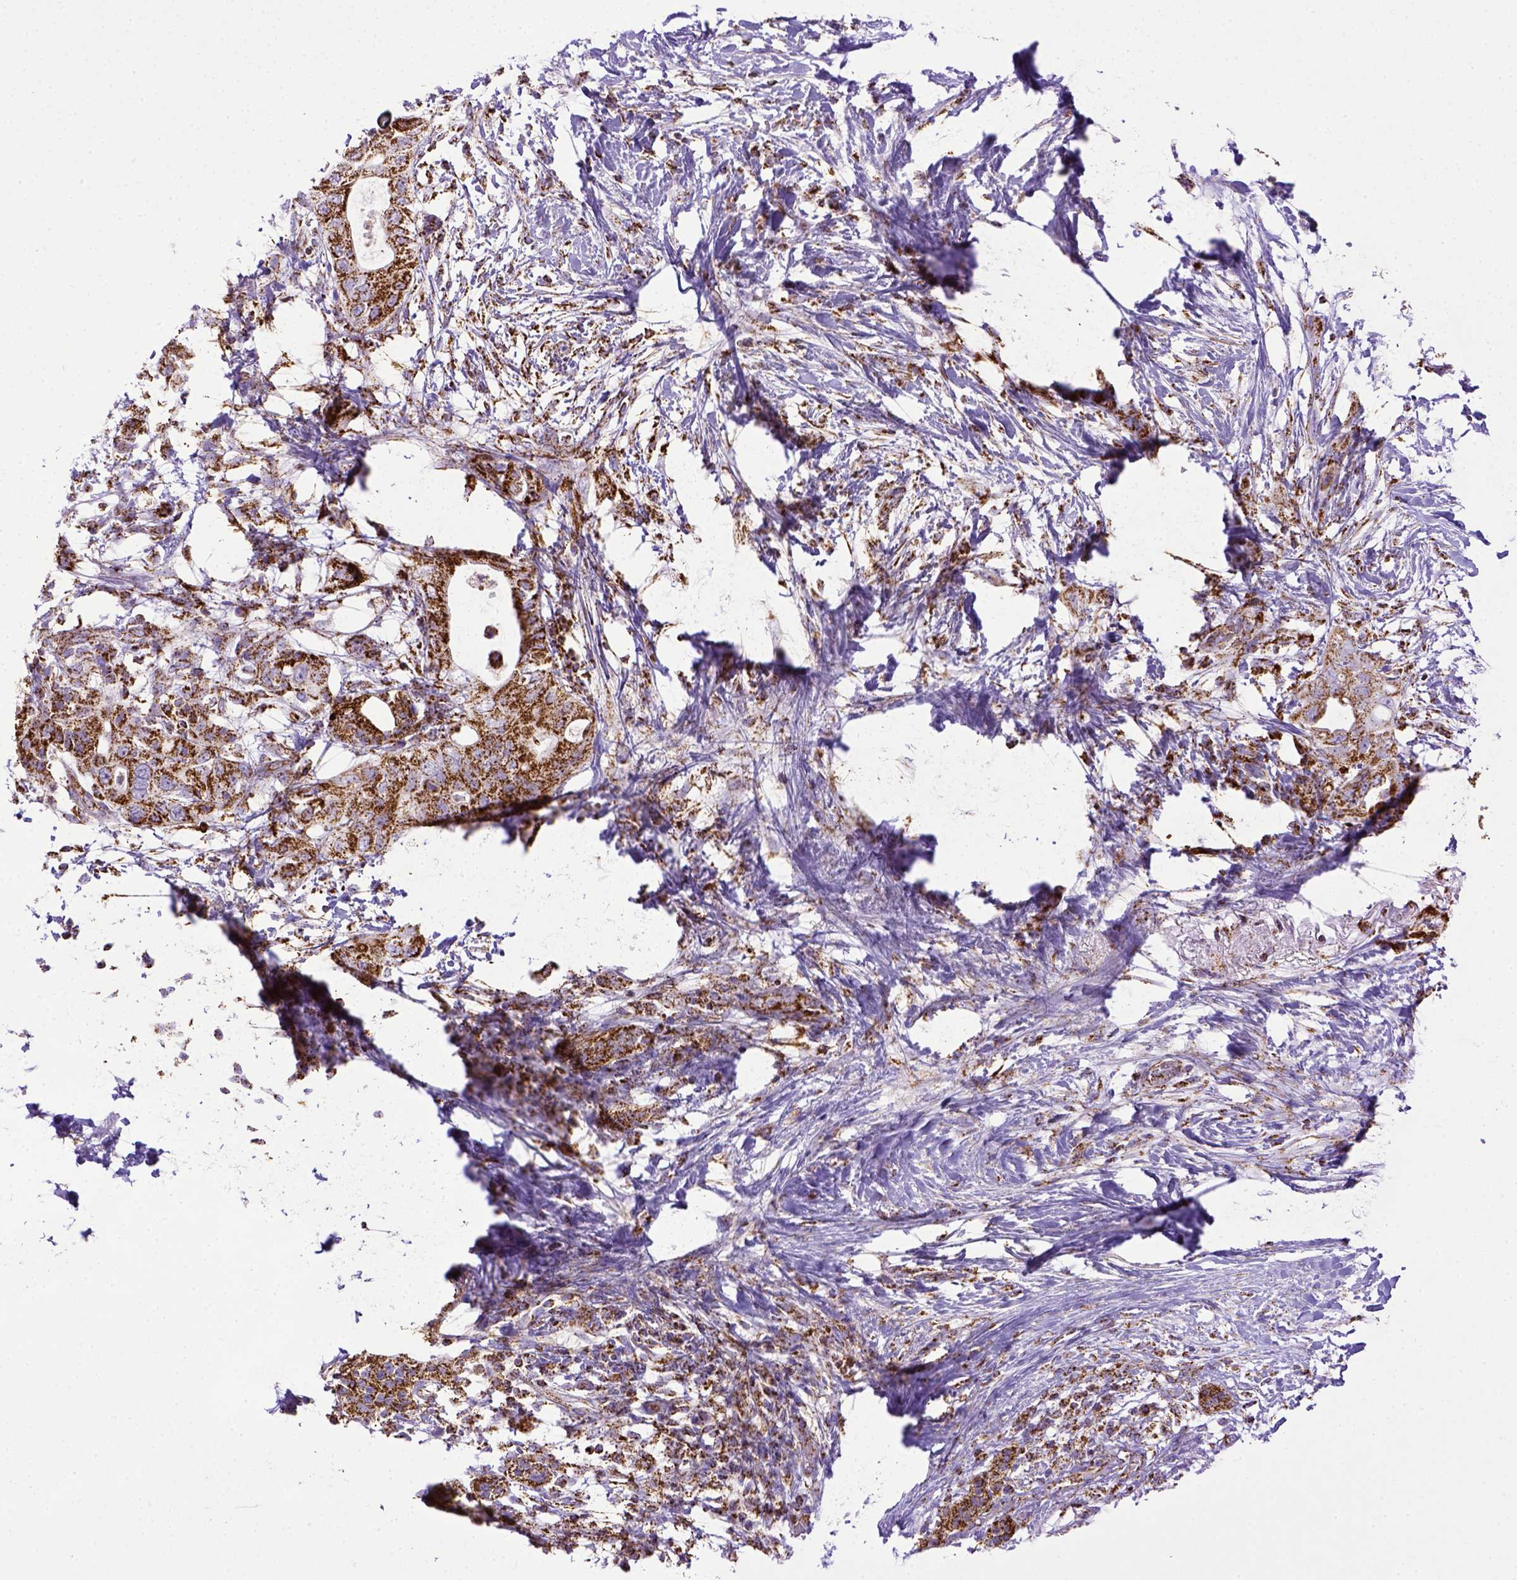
{"staining": {"intensity": "strong", "quantity": ">75%", "location": "cytoplasmic/membranous"}, "tissue": "pancreatic cancer", "cell_type": "Tumor cells", "image_type": "cancer", "snomed": [{"axis": "morphology", "description": "Adenocarcinoma, NOS"}, {"axis": "topography", "description": "Pancreas"}], "caption": "Immunohistochemistry (IHC) staining of pancreatic adenocarcinoma, which exhibits high levels of strong cytoplasmic/membranous staining in about >75% of tumor cells indicating strong cytoplasmic/membranous protein staining. The staining was performed using DAB (3,3'-diaminobenzidine) (brown) for protein detection and nuclei were counterstained in hematoxylin (blue).", "gene": "MT-CO1", "patient": {"sex": "female", "age": 72}}